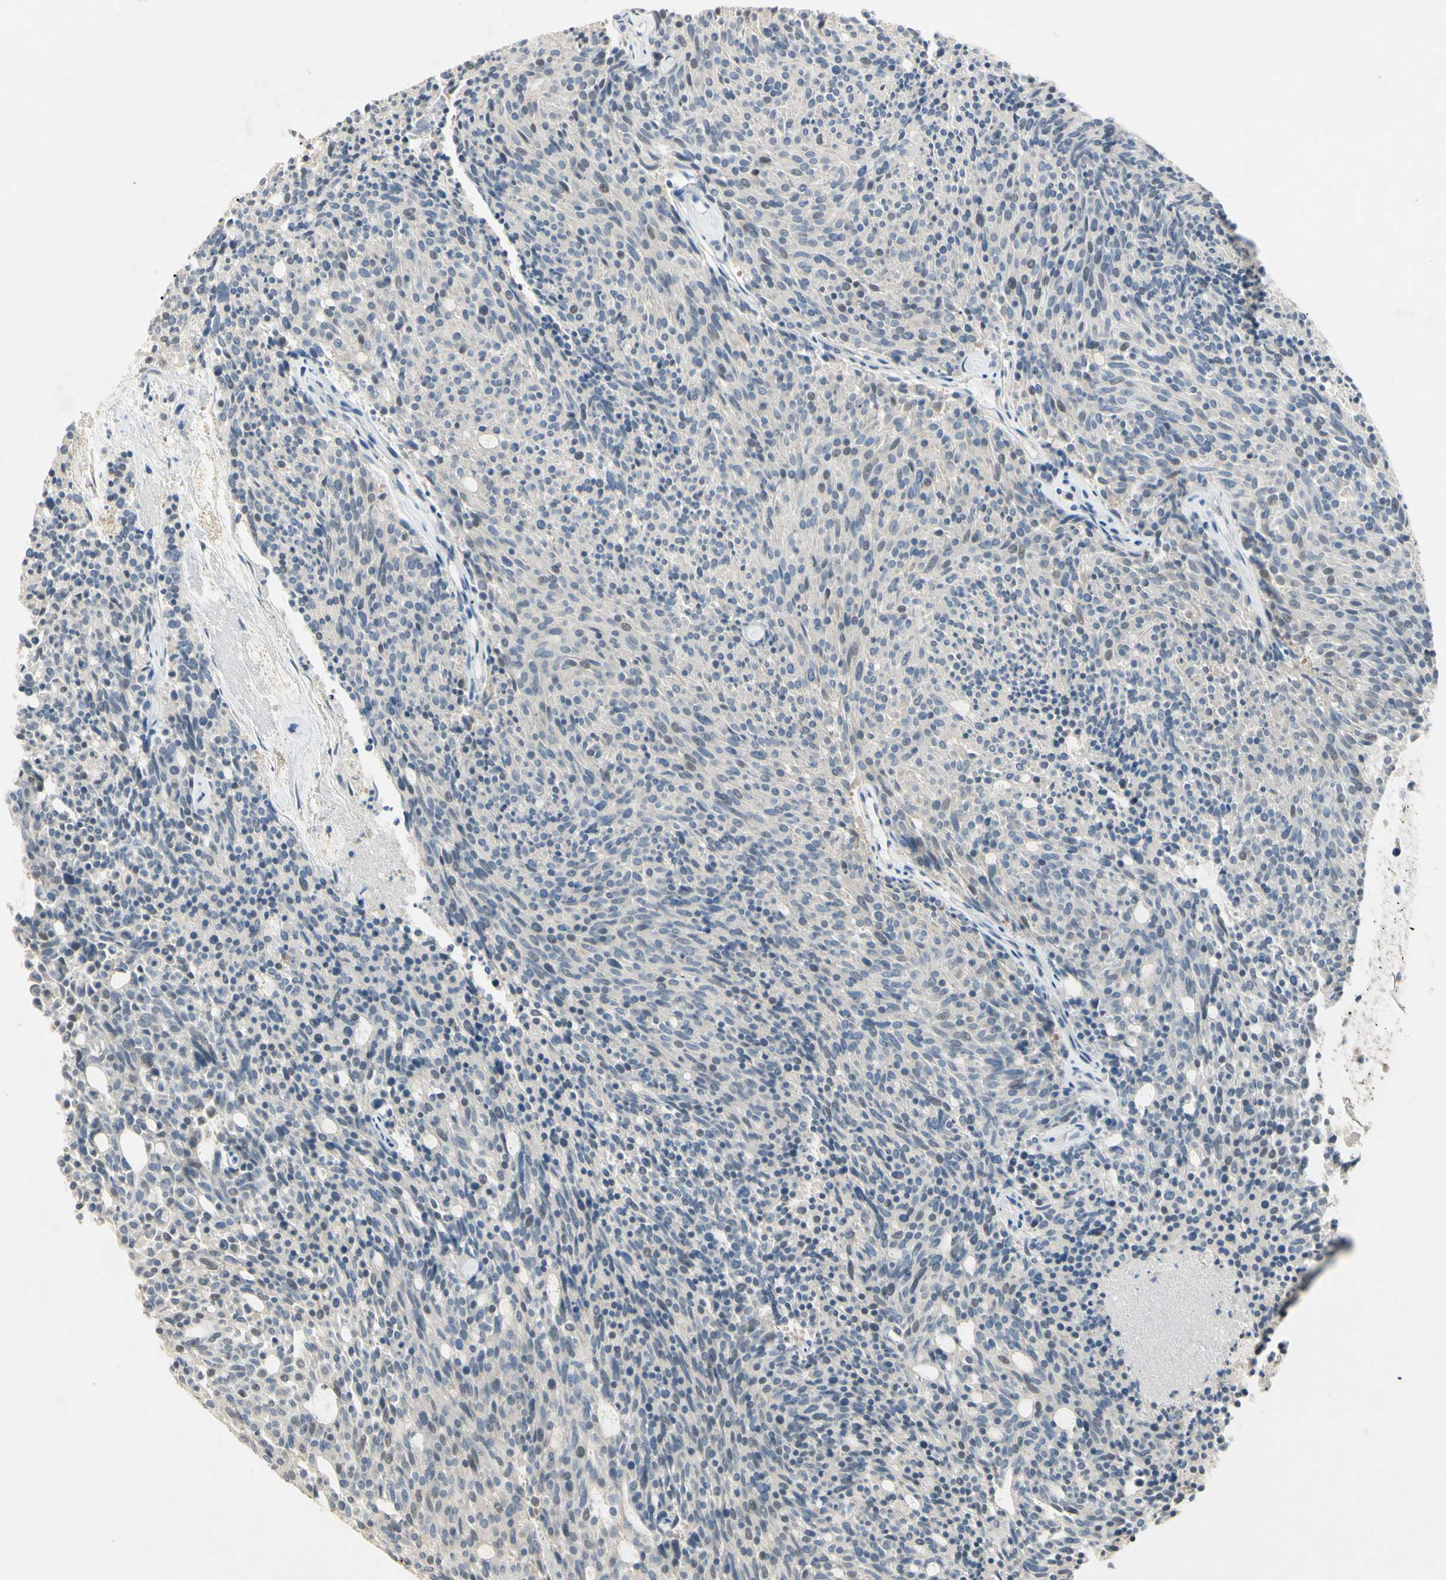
{"staining": {"intensity": "negative", "quantity": "none", "location": "none"}, "tissue": "carcinoid", "cell_type": "Tumor cells", "image_type": "cancer", "snomed": [{"axis": "morphology", "description": "Carcinoid, malignant, NOS"}, {"axis": "topography", "description": "Pancreas"}], "caption": "This is an immunohistochemistry (IHC) histopathology image of human carcinoid. There is no expression in tumor cells.", "gene": "PRSS21", "patient": {"sex": "female", "age": 54}}